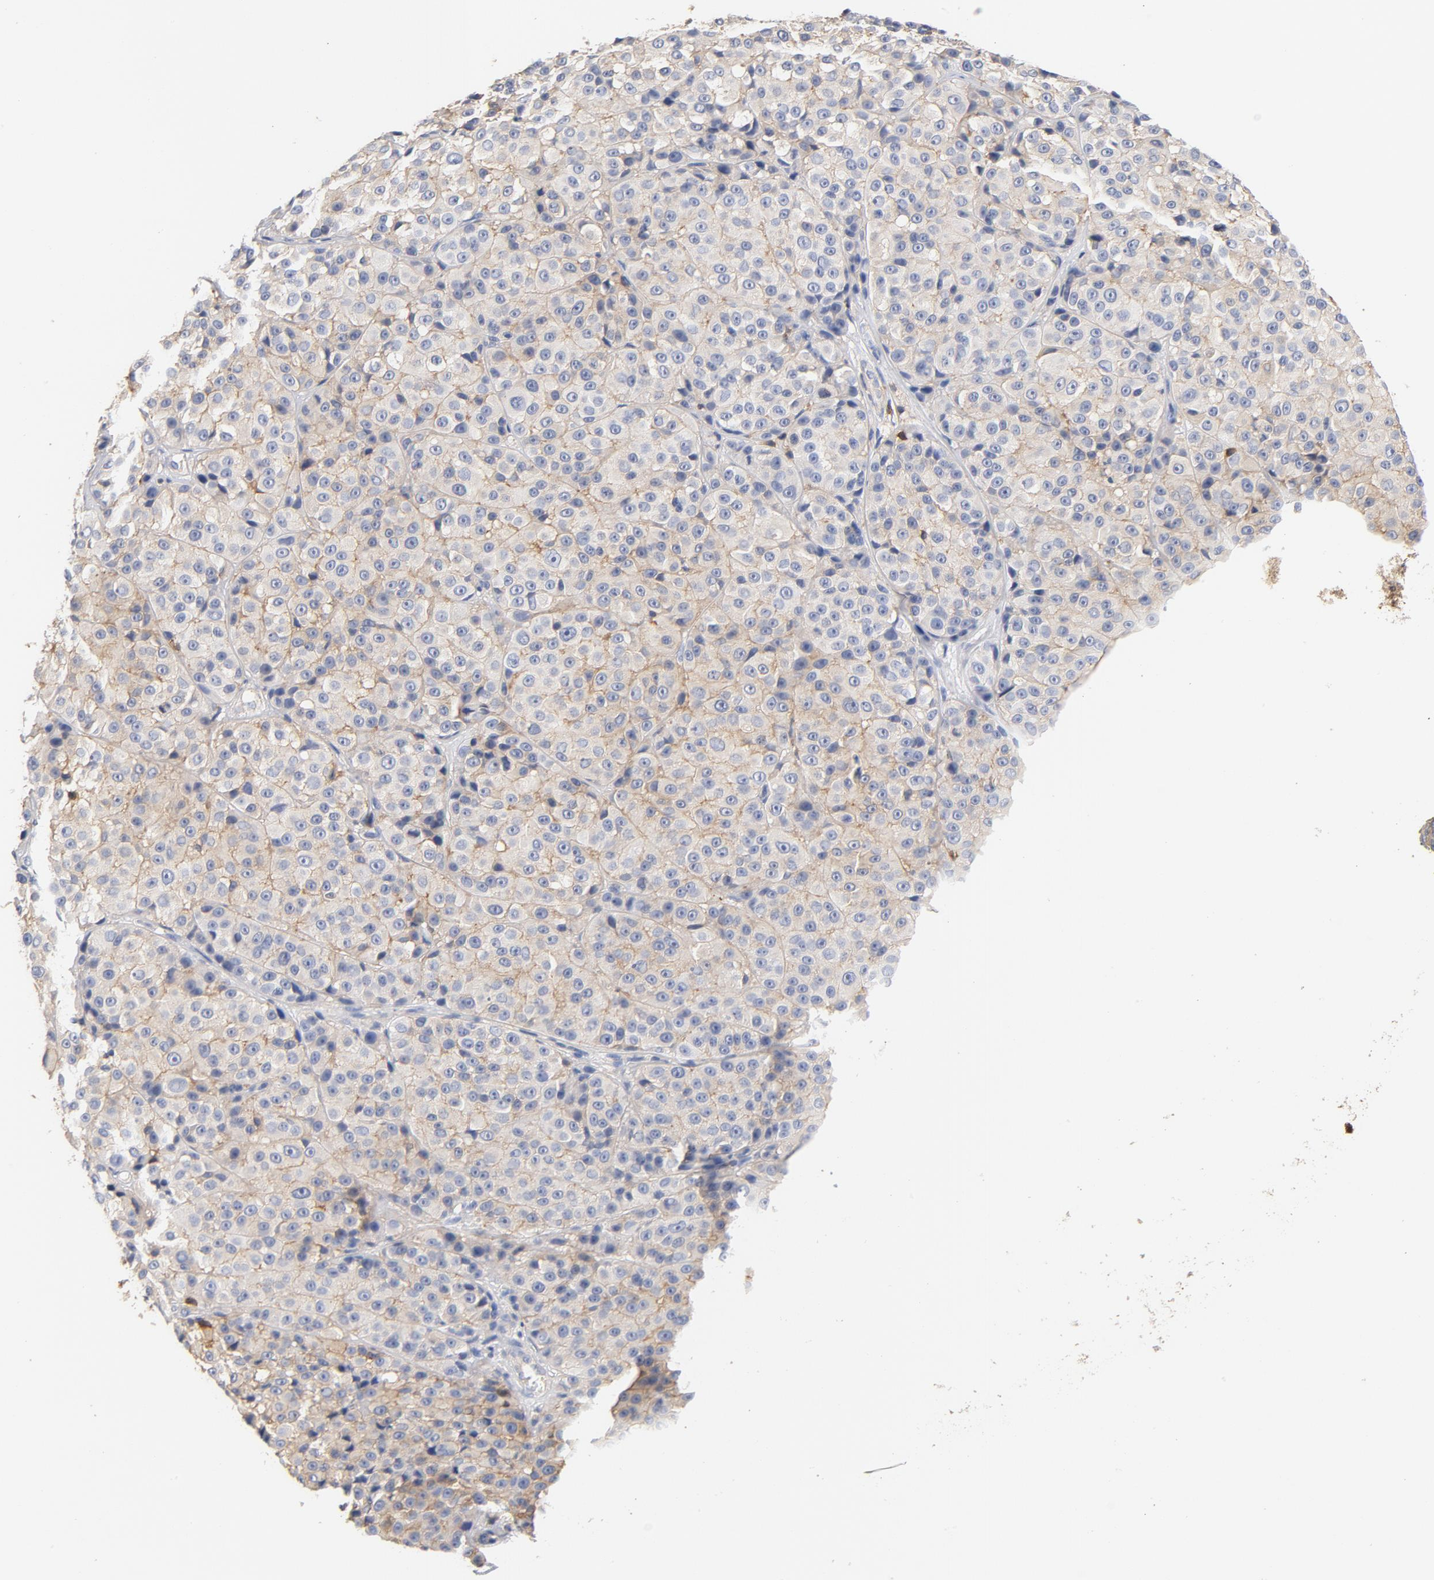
{"staining": {"intensity": "weak", "quantity": ">75%", "location": "cytoplasmic/membranous"}, "tissue": "melanoma", "cell_type": "Tumor cells", "image_type": "cancer", "snomed": [{"axis": "morphology", "description": "Malignant melanoma, NOS"}, {"axis": "topography", "description": "Skin"}], "caption": "Human melanoma stained with a brown dye reveals weak cytoplasmic/membranous positive expression in approximately >75% of tumor cells.", "gene": "EZR", "patient": {"sex": "female", "age": 75}}